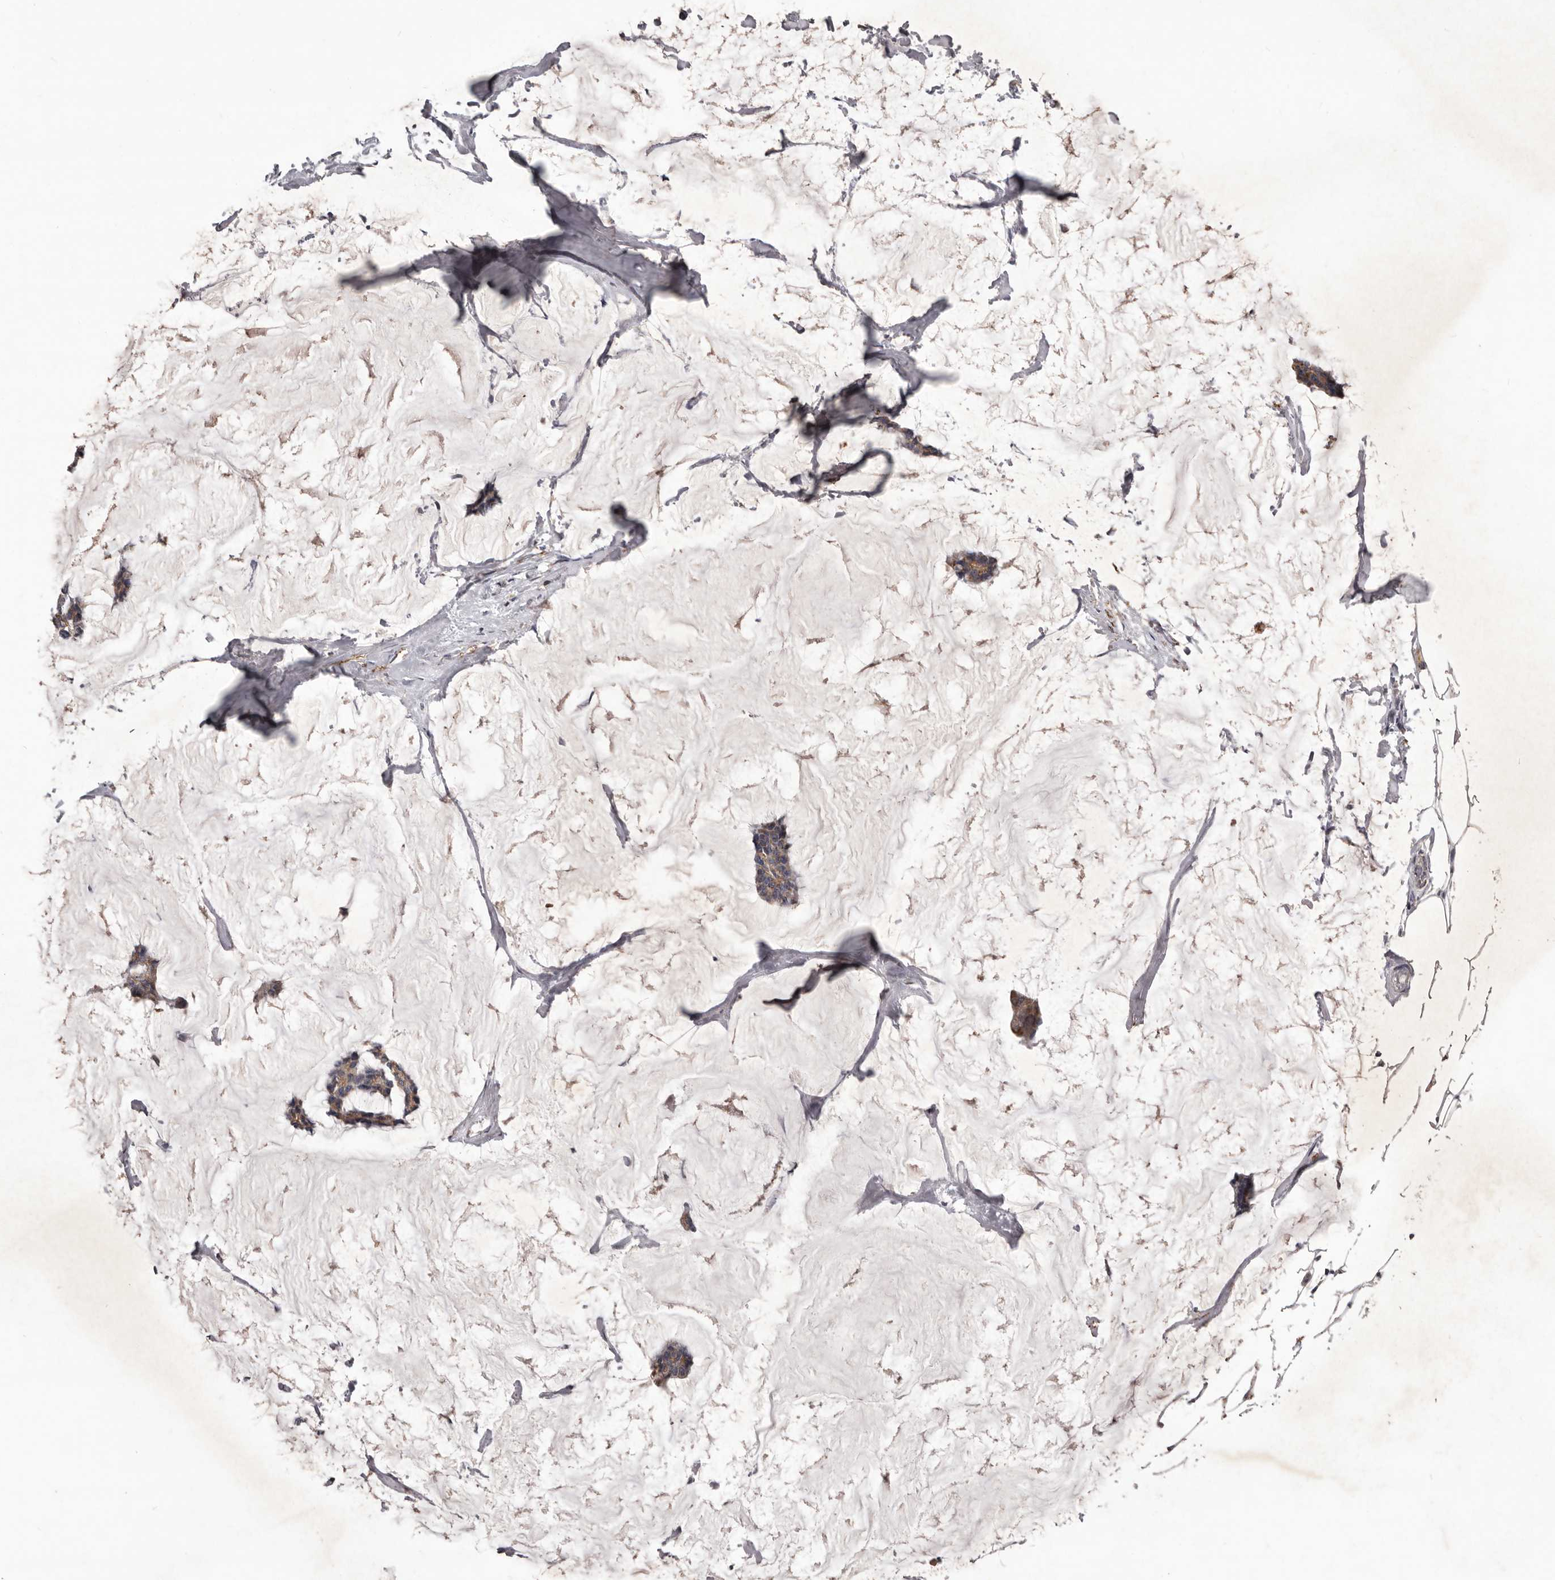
{"staining": {"intensity": "moderate", "quantity": ">75%", "location": "cytoplasmic/membranous"}, "tissue": "breast cancer", "cell_type": "Tumor cells", "image_type": "cancer", "snomed": [{"axis": "morphology", "description": "Duct carcinoma"}, {"axis": "topography", "description": "Breast"}], "caption": "About >75% of tumor cells in human breast cancer (infiltrating ductal carcinoma) show moderate cytoplasmic/membranous protein expression as visualized by brown immunohistochemical staining.", "gene": "CXCL14", "patient": {"sex": "female", "age": 93}}